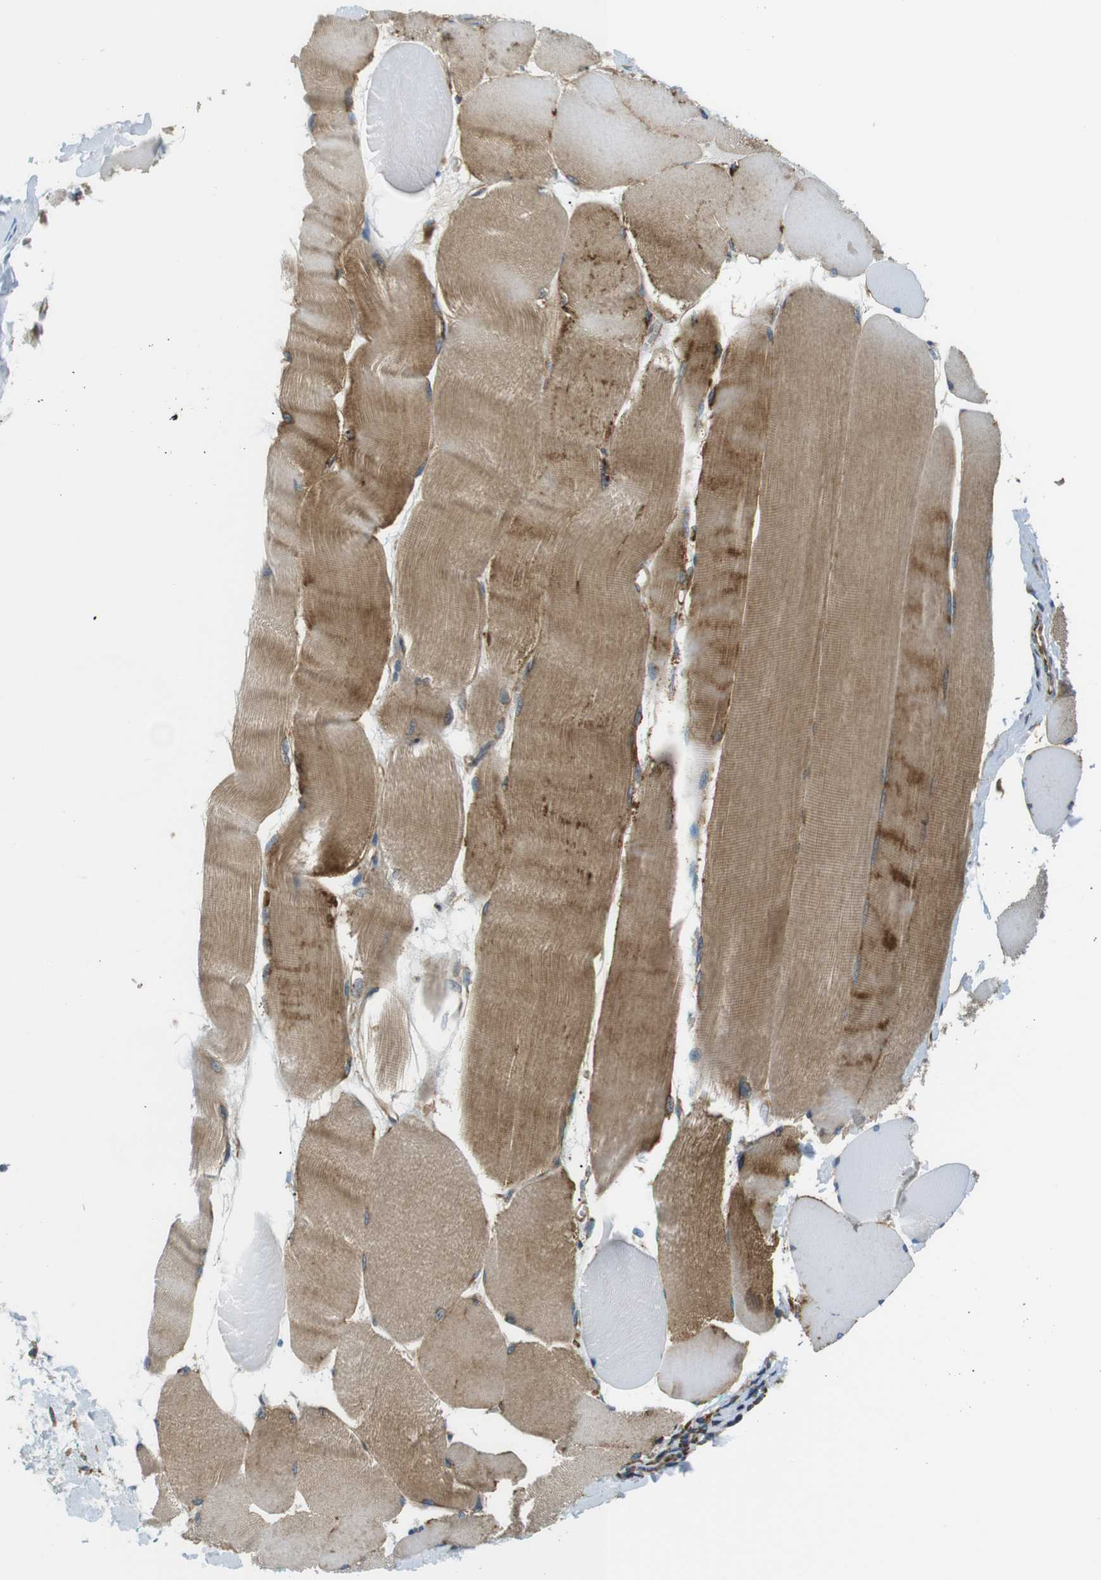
{"staining": {"intensity": "moderate", "quantity": ">75%", "location": "cytoplasmic/membranous"}, "tissue": "skeletal muscle", "cell_type": "Myocytes", "image_type": "normal", "snomed": [{"axis": "morphology", "description": "Normal tissue, NOS"}, {"axis": "morphology", "description": "Squamous cell carcinoma, NOS"}, {"axis": "topography", "description": "Skeletal muscle"}], "caption": "This histopathology image exhibits IHC staining of normal human skeletal muscle, with medium moderate cytoplasmic/membranous expression in approximately >75% of myocytes.", "gene": "TSC1", "patient": {"sex": "male", "age": 51}}